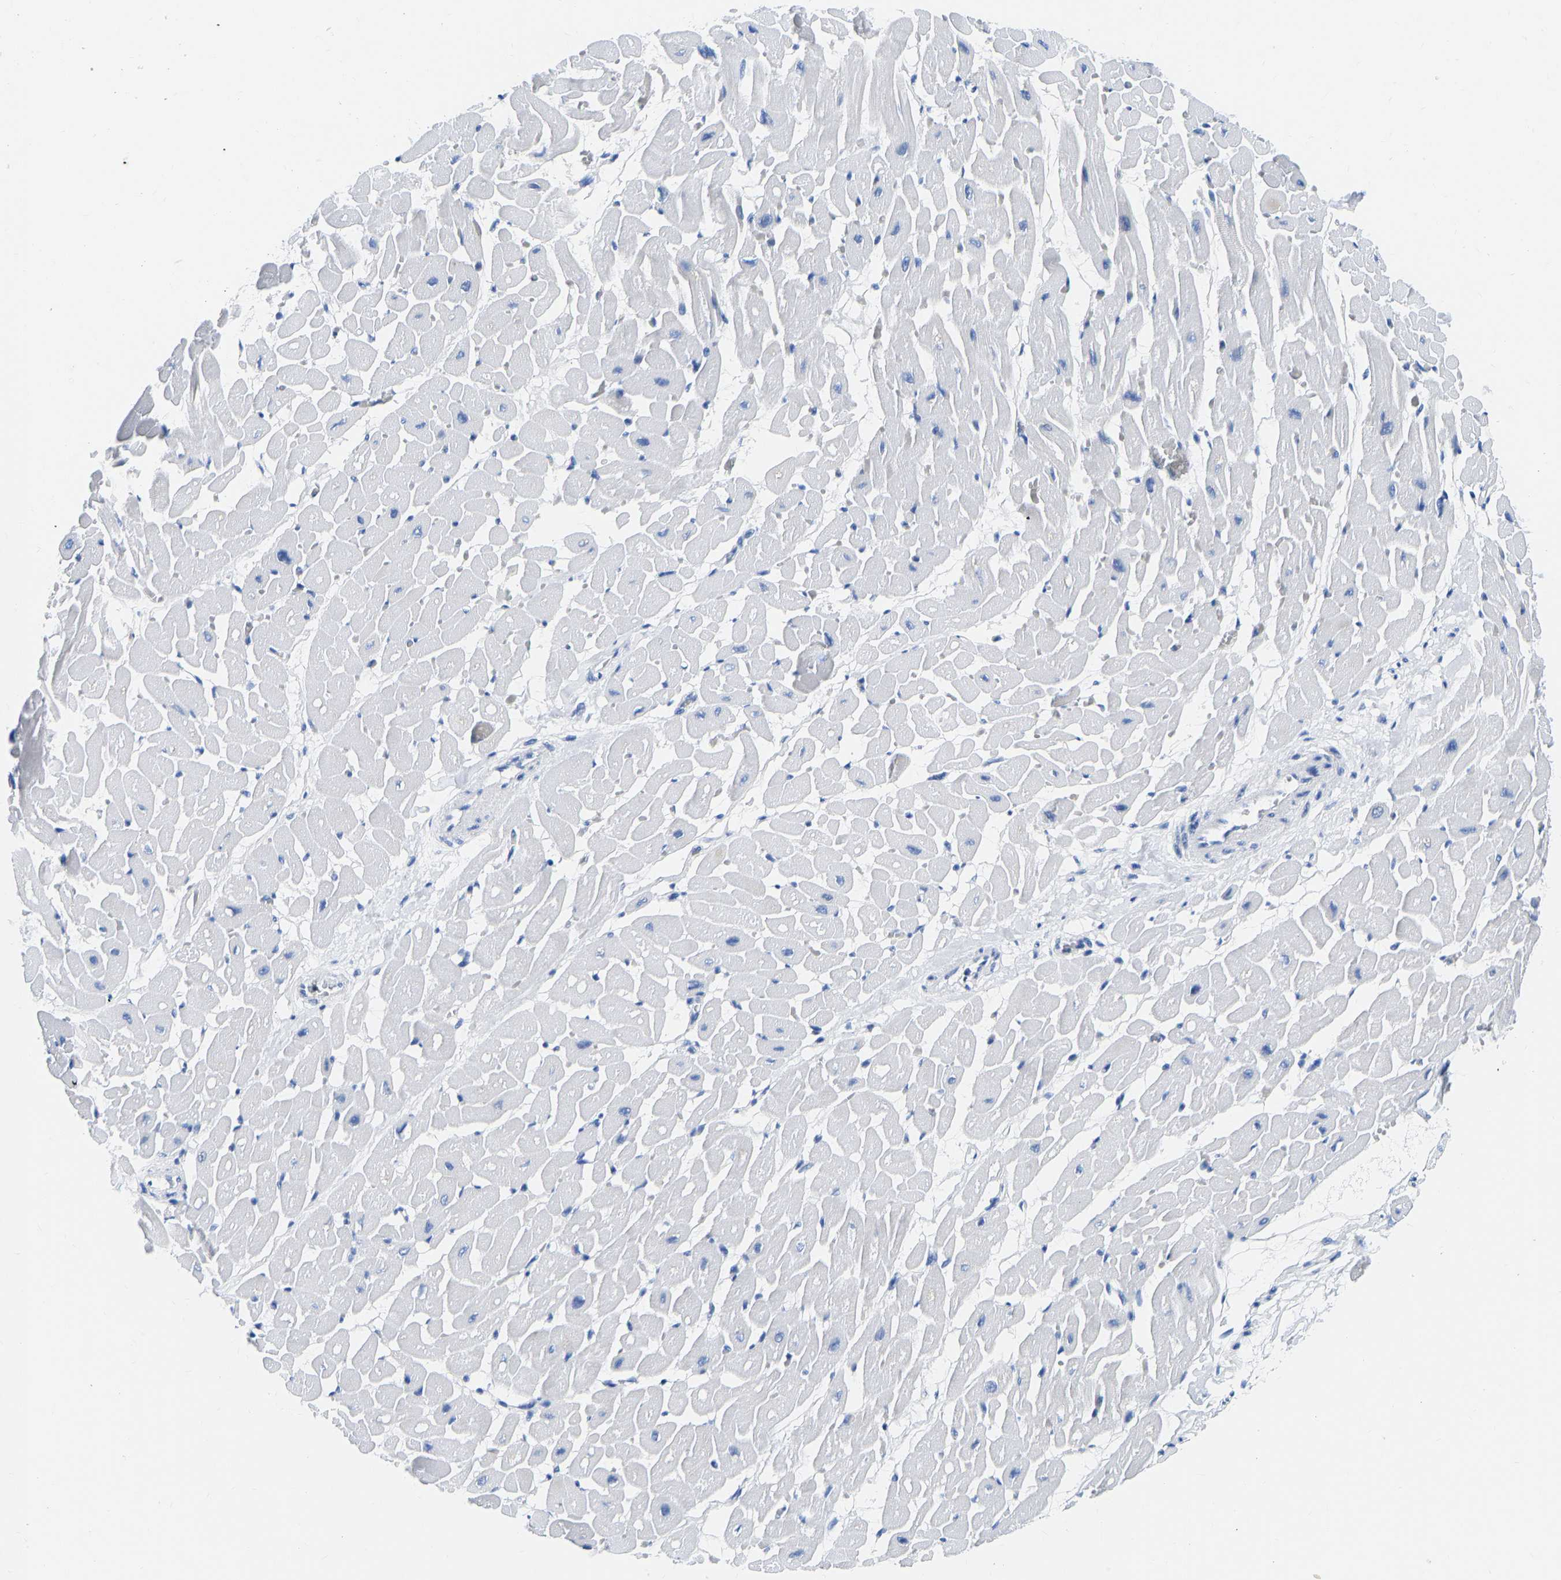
{"staining": {"intensity": "negative", "quantity": "none", "location": "none"}, "tissue": "heart muscle", "cell_type": "Cardiomyocytes", "image_type": "normal", "snomed": [{"axis": "morphology", "description": "Normal tissue, NOS"}, {"axis": "topography", "description": "Heart"}], "caption": "Immunohistochemistry (IHC) photomicrograph of benign heart muscle: heart muscle stained with DAB exhibits no significant protein expression in cardiomyocytes. Brightfield microscopy of IHC stained with DAB (3,3'-diaminobenzidine) (brown) and hematoxylin (blue), captured at high magnification.", "gene": "TCF7", "patient": {"sex": "male", "age": 45}}